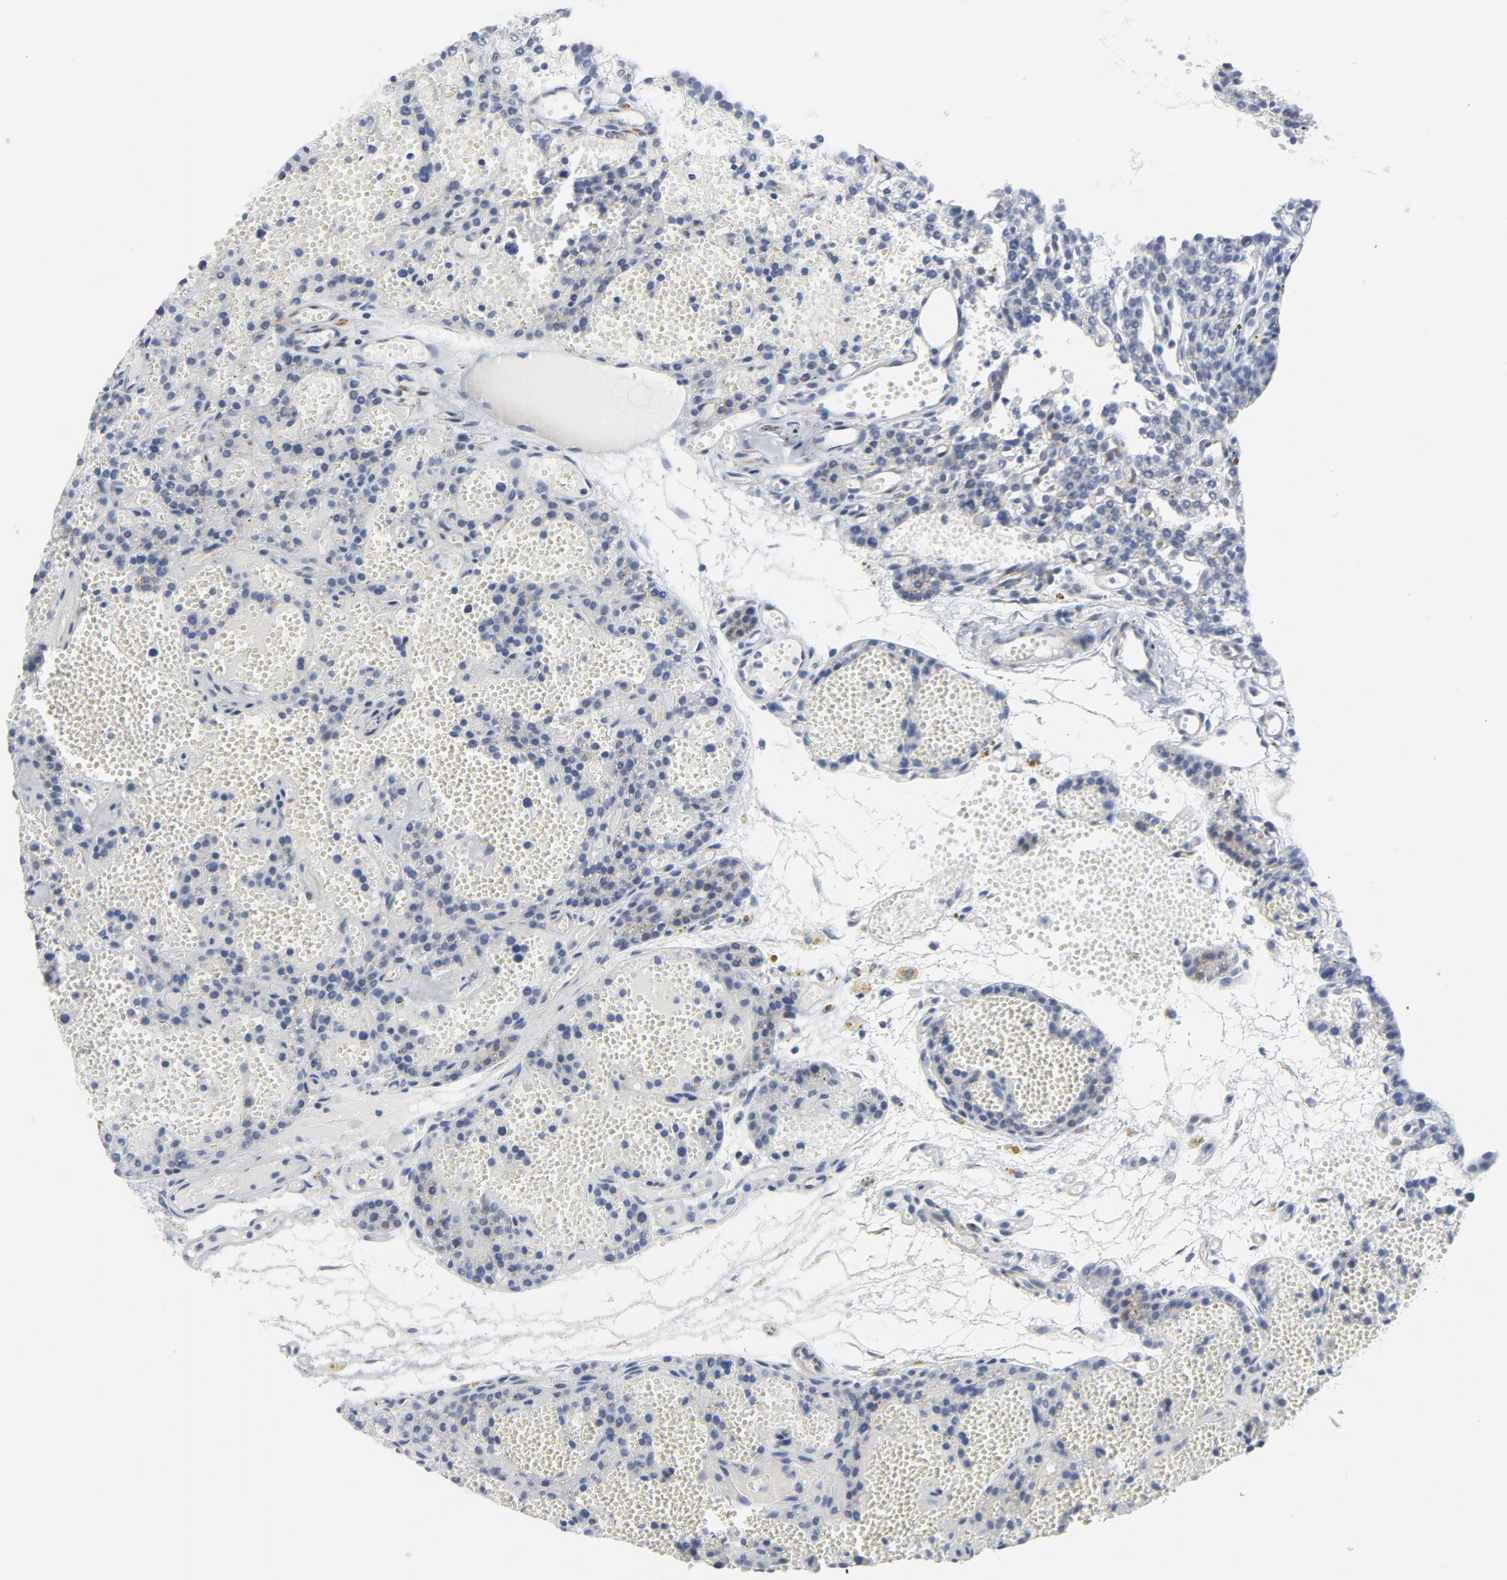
{"staining": {"intensity": "negative", "quantity": "none", "location": "none"}, "tissue": "parathyroid gland", "cell_type": "Glandular cells", "image_type": "normal", "snomed": [{"axis": "morphology", "description": "Normal tissue, NOS"}, {"axis": "topography", "description": "Parathyroid gland"}], "caption": "Glandular cells are negative for protein expression in unremarkable human parathyroid gland. (DAB (3,3'-diaminobenzidine) immunohistochemistry, high magnification).", "gene": "TUBB1", "patient": {"sex": "male", "age": 25}}